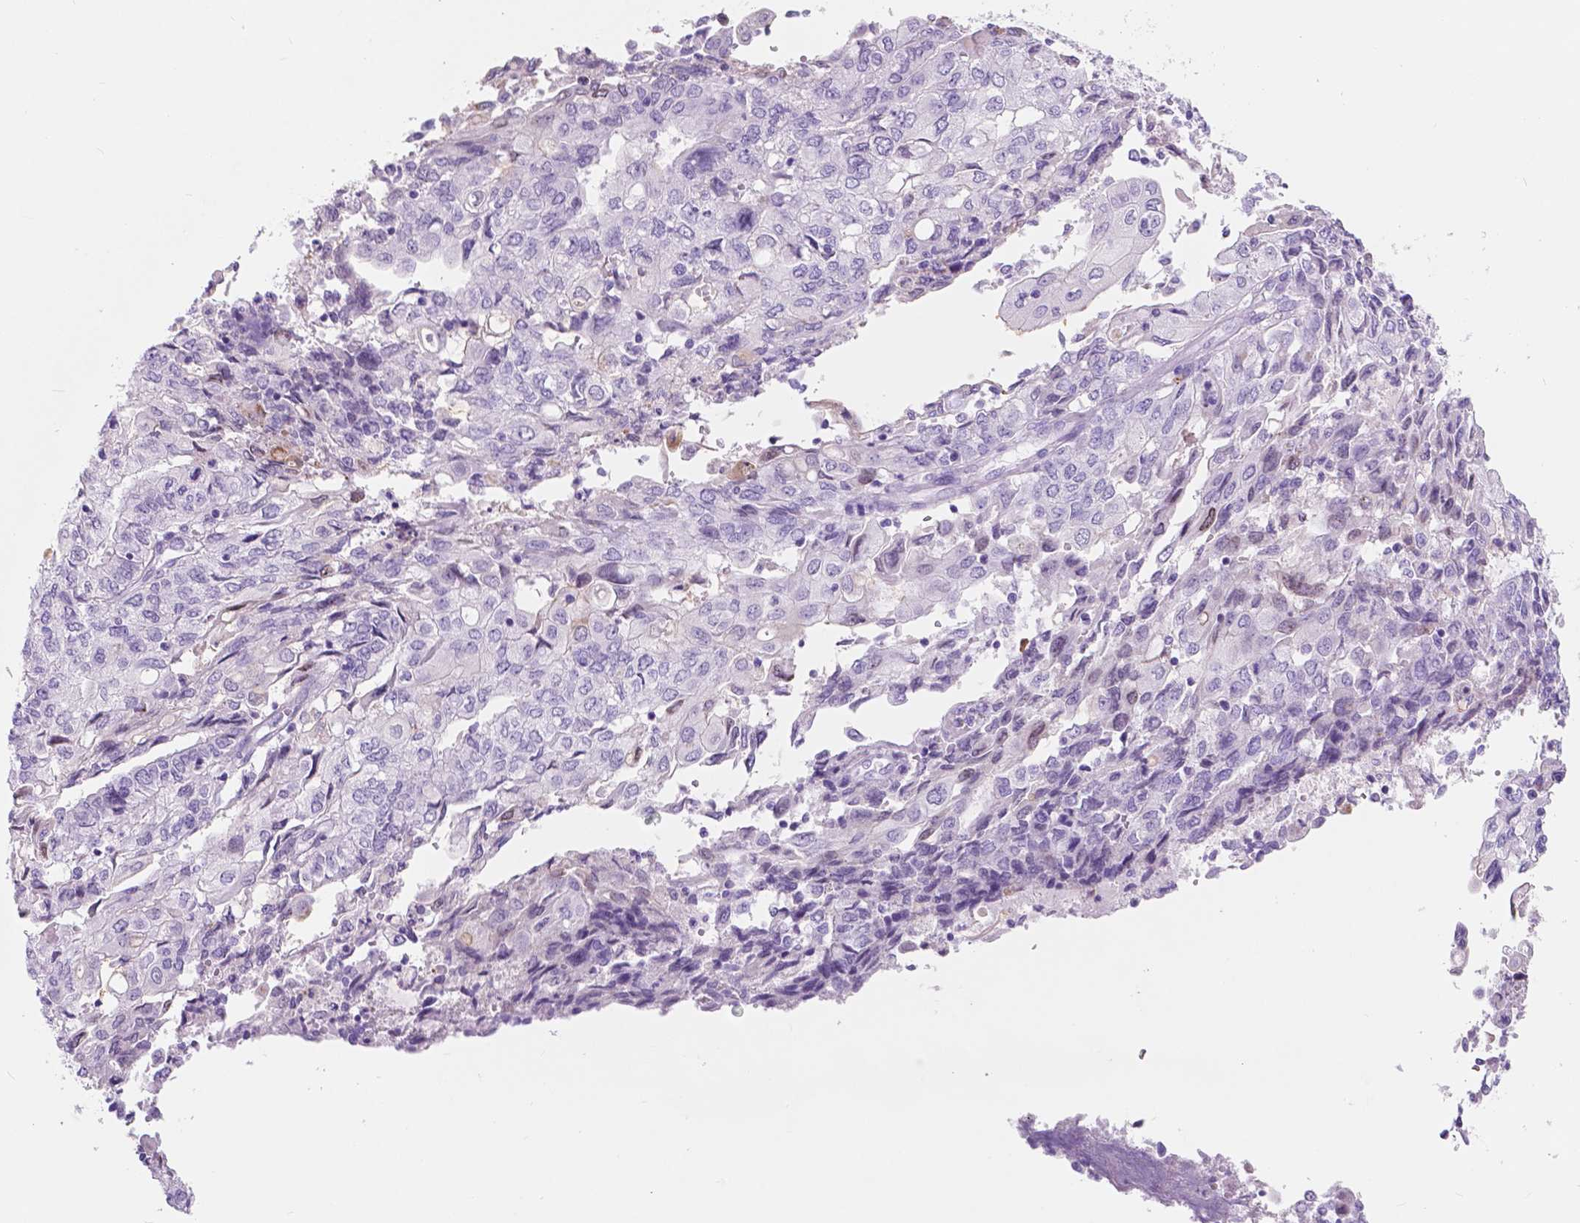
{"staining": {"intensity": "negative", "quantity": "none", "location": "none"}, "tissue": "endometrial cancer", "cell_type": "Tumor cells", "image_type": "cancer", "snomed": [{"axis": "morphology", "description": "Adenocarcinoma, NOS"}, {"axis": "topography", "description": "Endometrium"}], "caption": "Immunohistochemistry of adenocarcinoma (endometrial) shows no expression in tumor cells.", "gene": "CUZD1", "patient": {"sex": "female", "age": 54}}